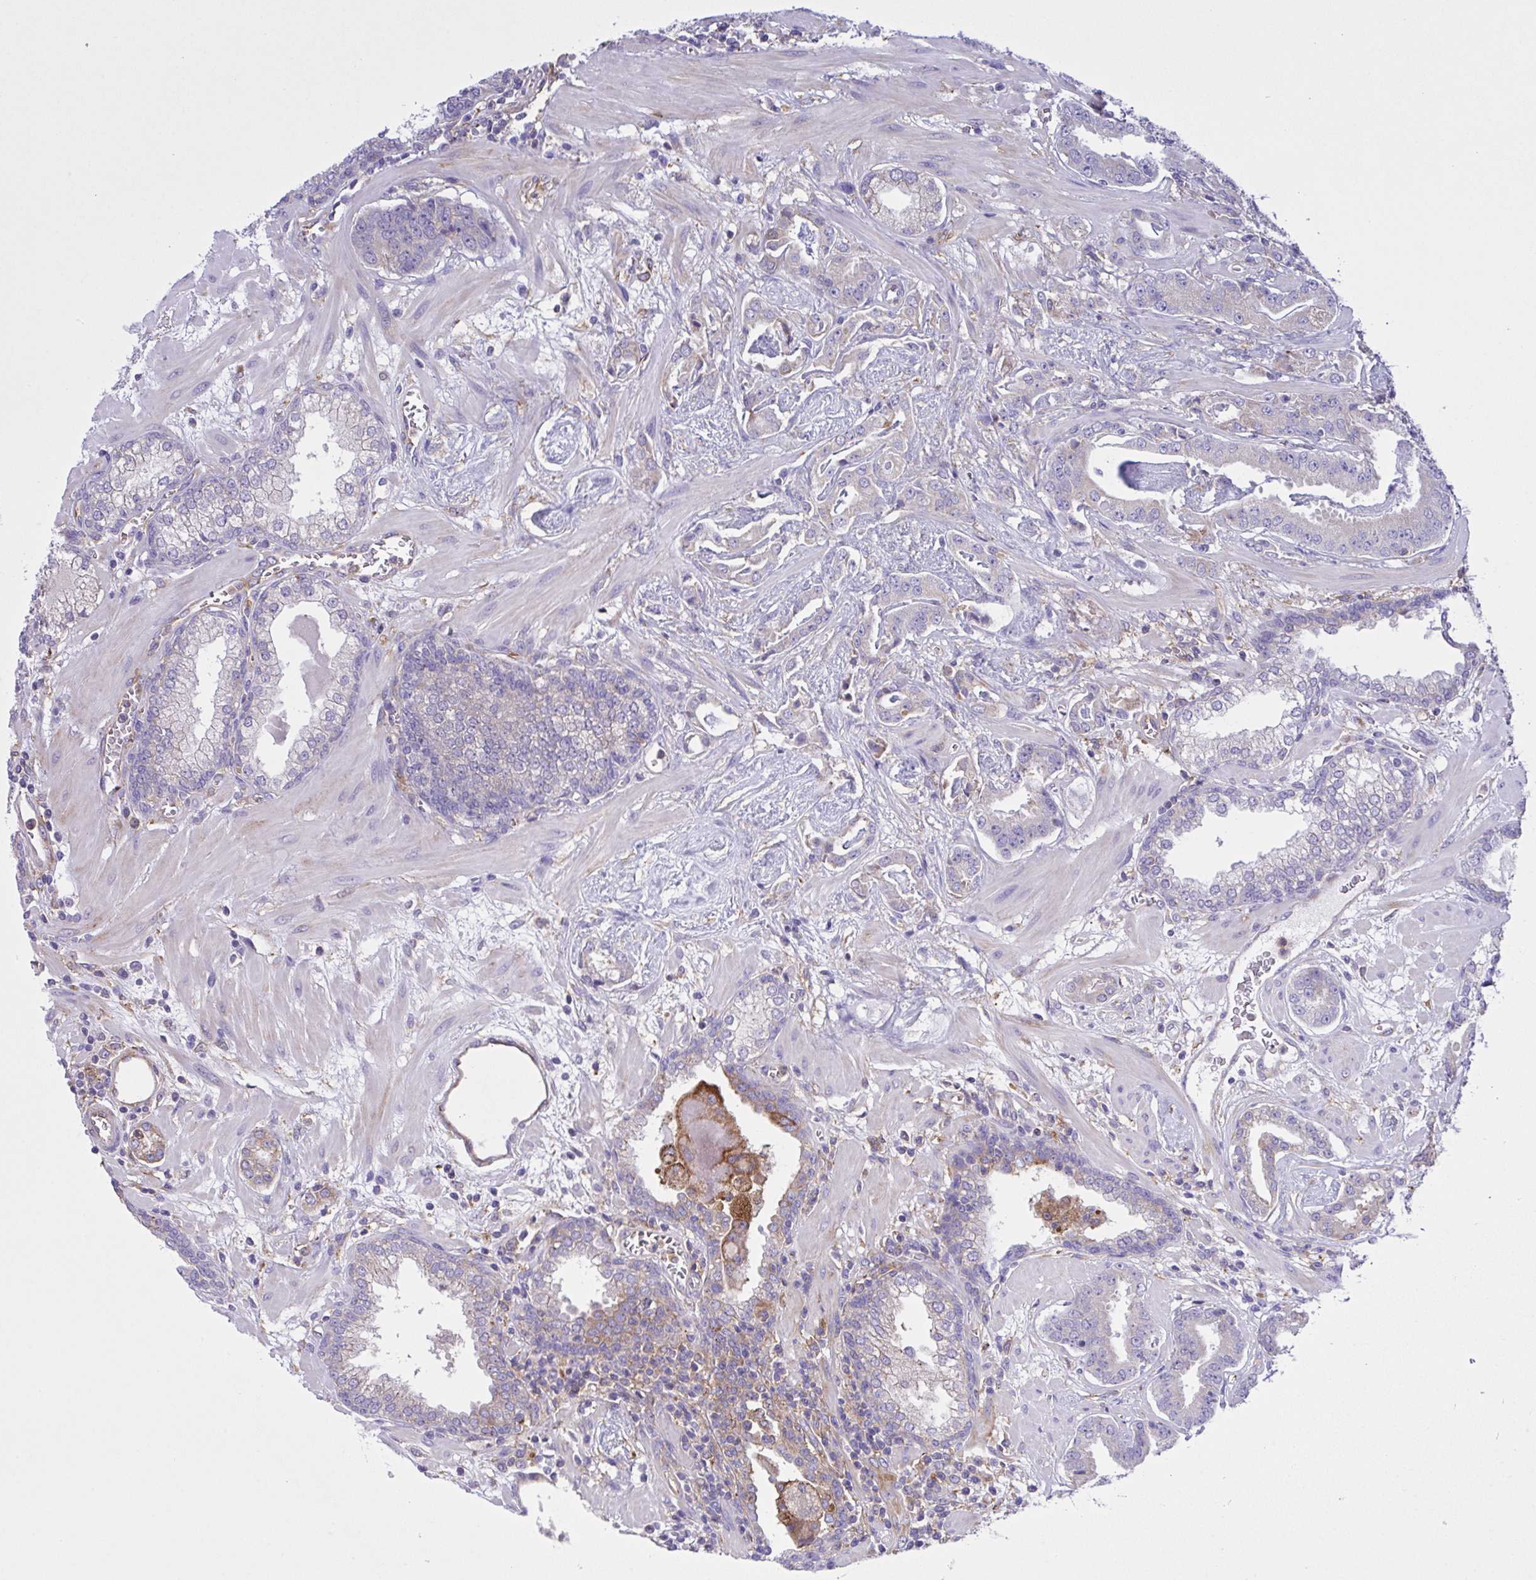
{"staining": {"intensity": "weak", "quantity": "<25%", "location": "cytoplasmic/membranous"}, "tissue": "prostate cancer", "cell_type": "Tumor cells", "image_type": "cancer", "snomed": [{"axis": "morphology", "description": "Adenocarcinoma, Low grade"}, {"axis": "topography", "description": "Prostate"}], "caption": "The photomicrograph exhibits no staining of tumor cells in prostate adenocarcinoma (low-grade). The staining is performed using DAB brown chromogen with nuclei counter-stained in using hematoxylin.", "gene": "OR51M1", "patient": {"sex": "male", "age": 62}}